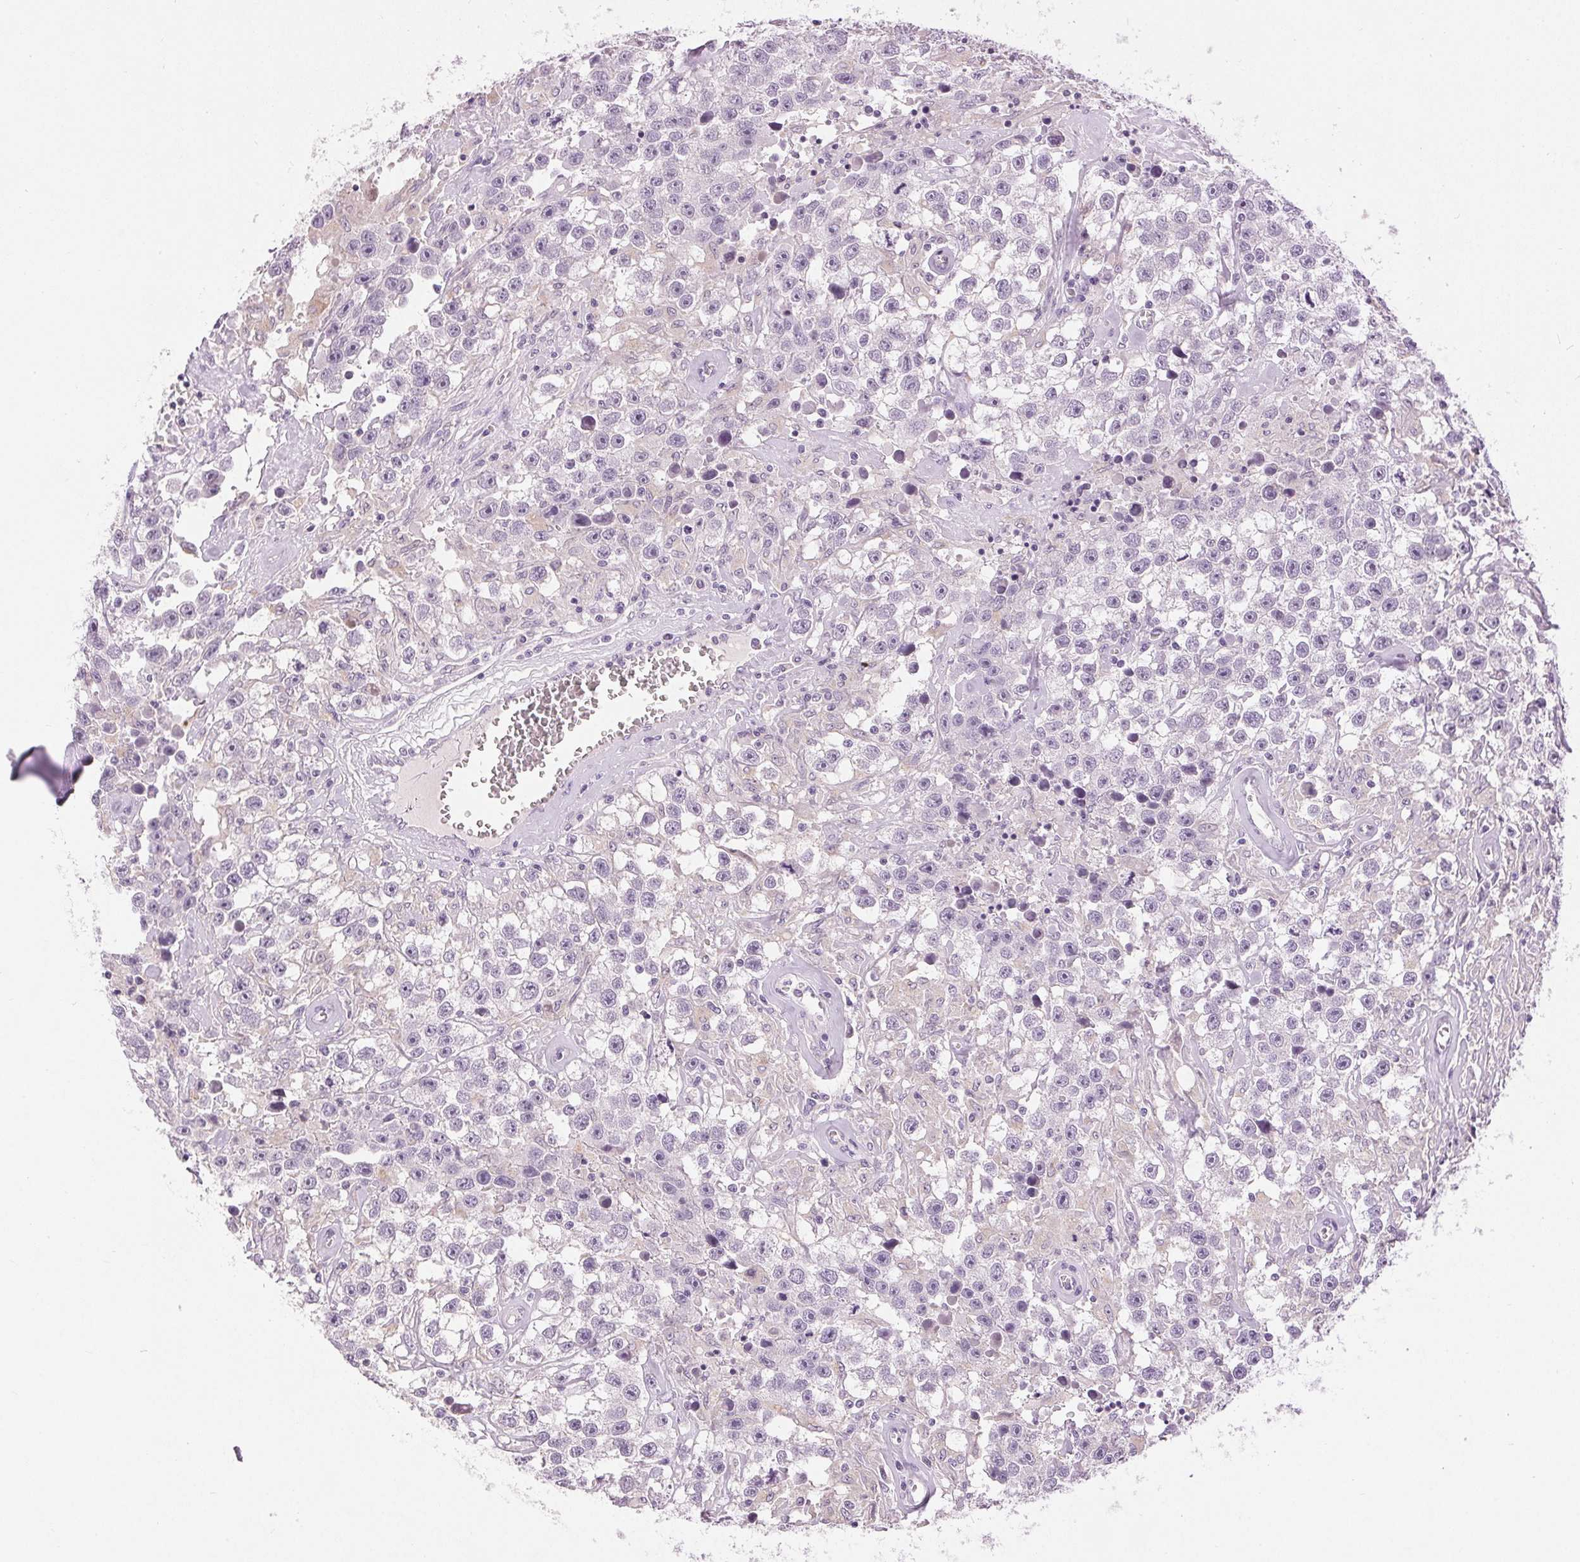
{"staining": {"intensity": "negative", "quantity": "none", "location": "none"}, "tissue": "testis cancer", "cell_type": "Tumor cells", "image_type": "cancer", "snomed": [{"axis": "morphology", "description": "Seminoma, NOS"}, {"axis": "topography", "description": "Testis"}], "caption": "Immunohistochemical staining of human seminoma (testis) demonstrates no significant positivity in tumor cells. (DAB IHC with hematoxylin counter stain).", "gene": "DSG3", "patient": {"sex": "male", "age": 43}}